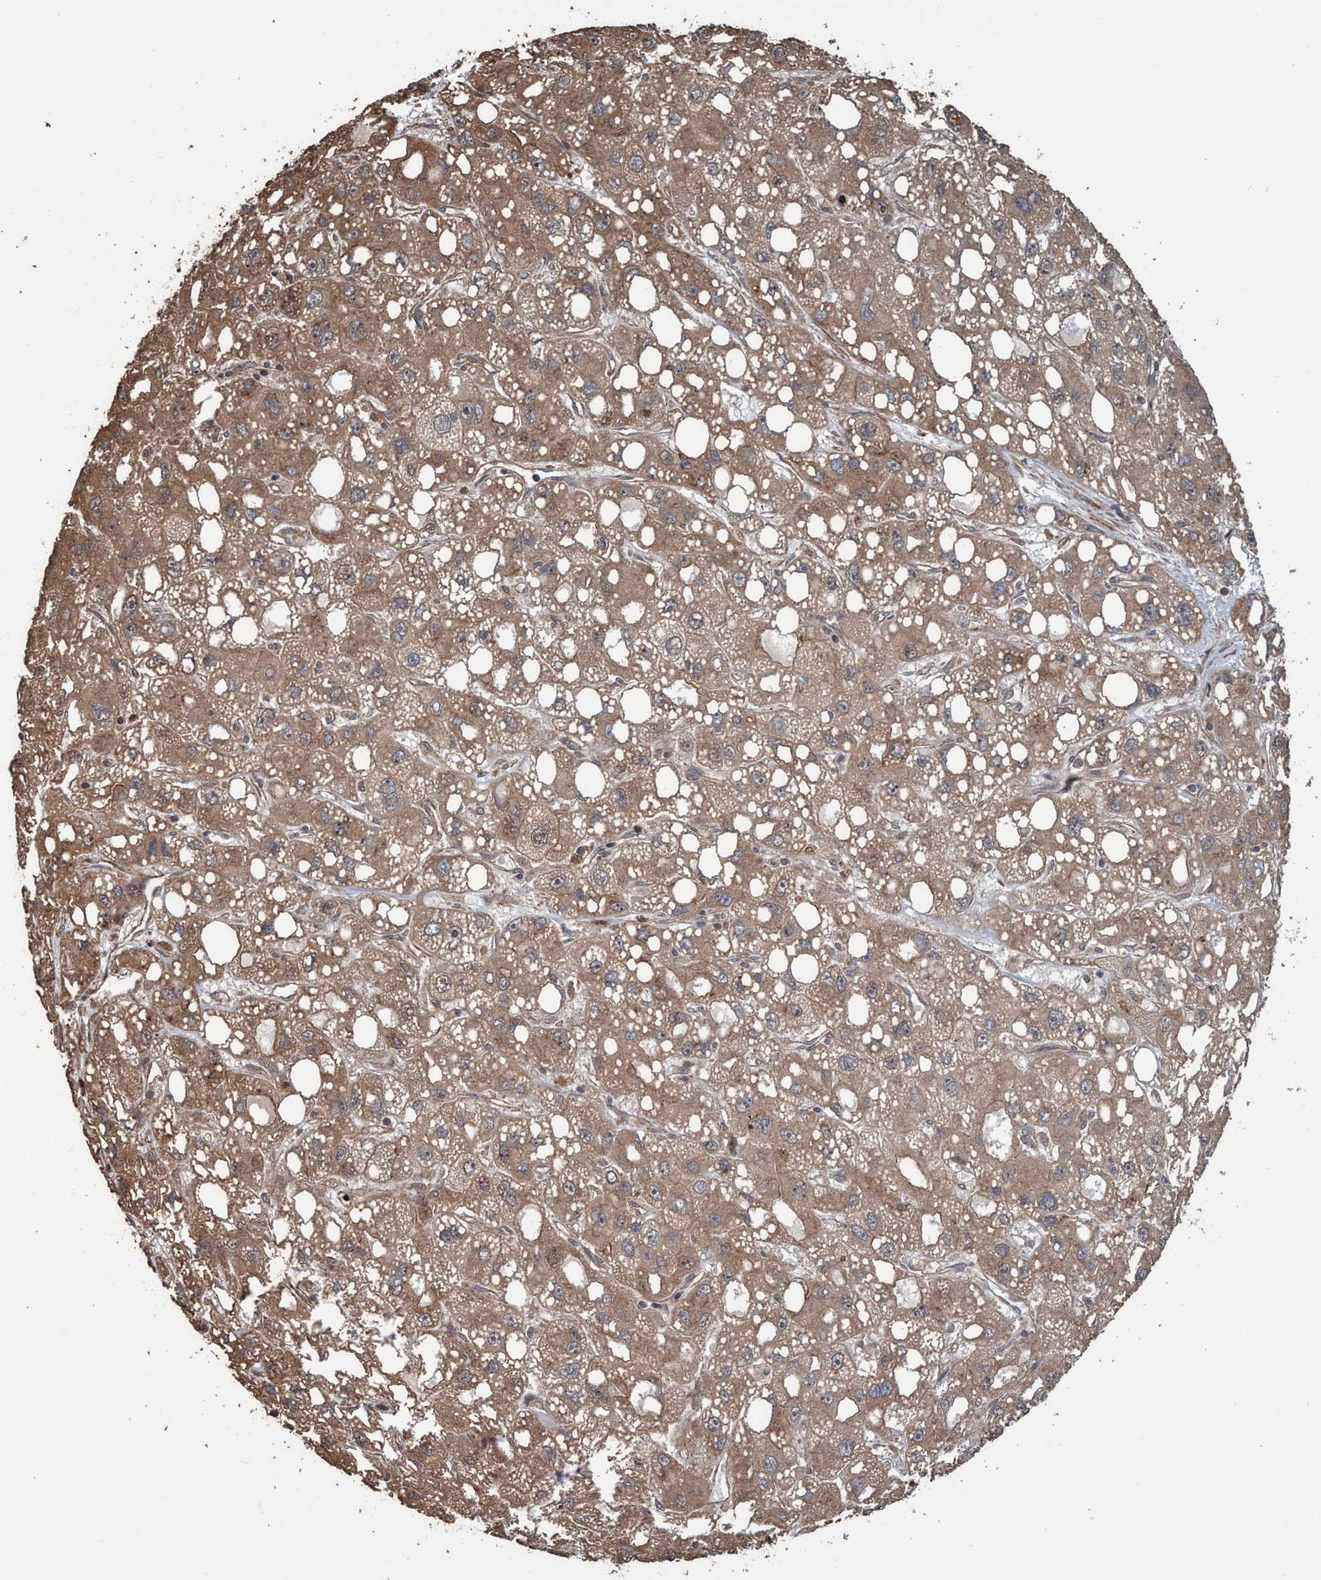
{"staining": {"intensity": "moderate", "quantity": ">75%", "location": "cytoplasmic/membranous"}, "tissue": "liver cancer", "cell_type": "Tumor cells", "image_type": "cancer", "snomed": [{"axis": "morphology", "description": "Carcinoma, Hepatocellular, NOS"}, {"axis": "topography", "description": "Liver"}], "caption": "Protein staining of liver cancer tissue reveals moderate cytoplasmic/membranous staining in about >75% of tumor cells.", "gene": "TRPC7", "patient": {"sex": "male", "age": 55}}